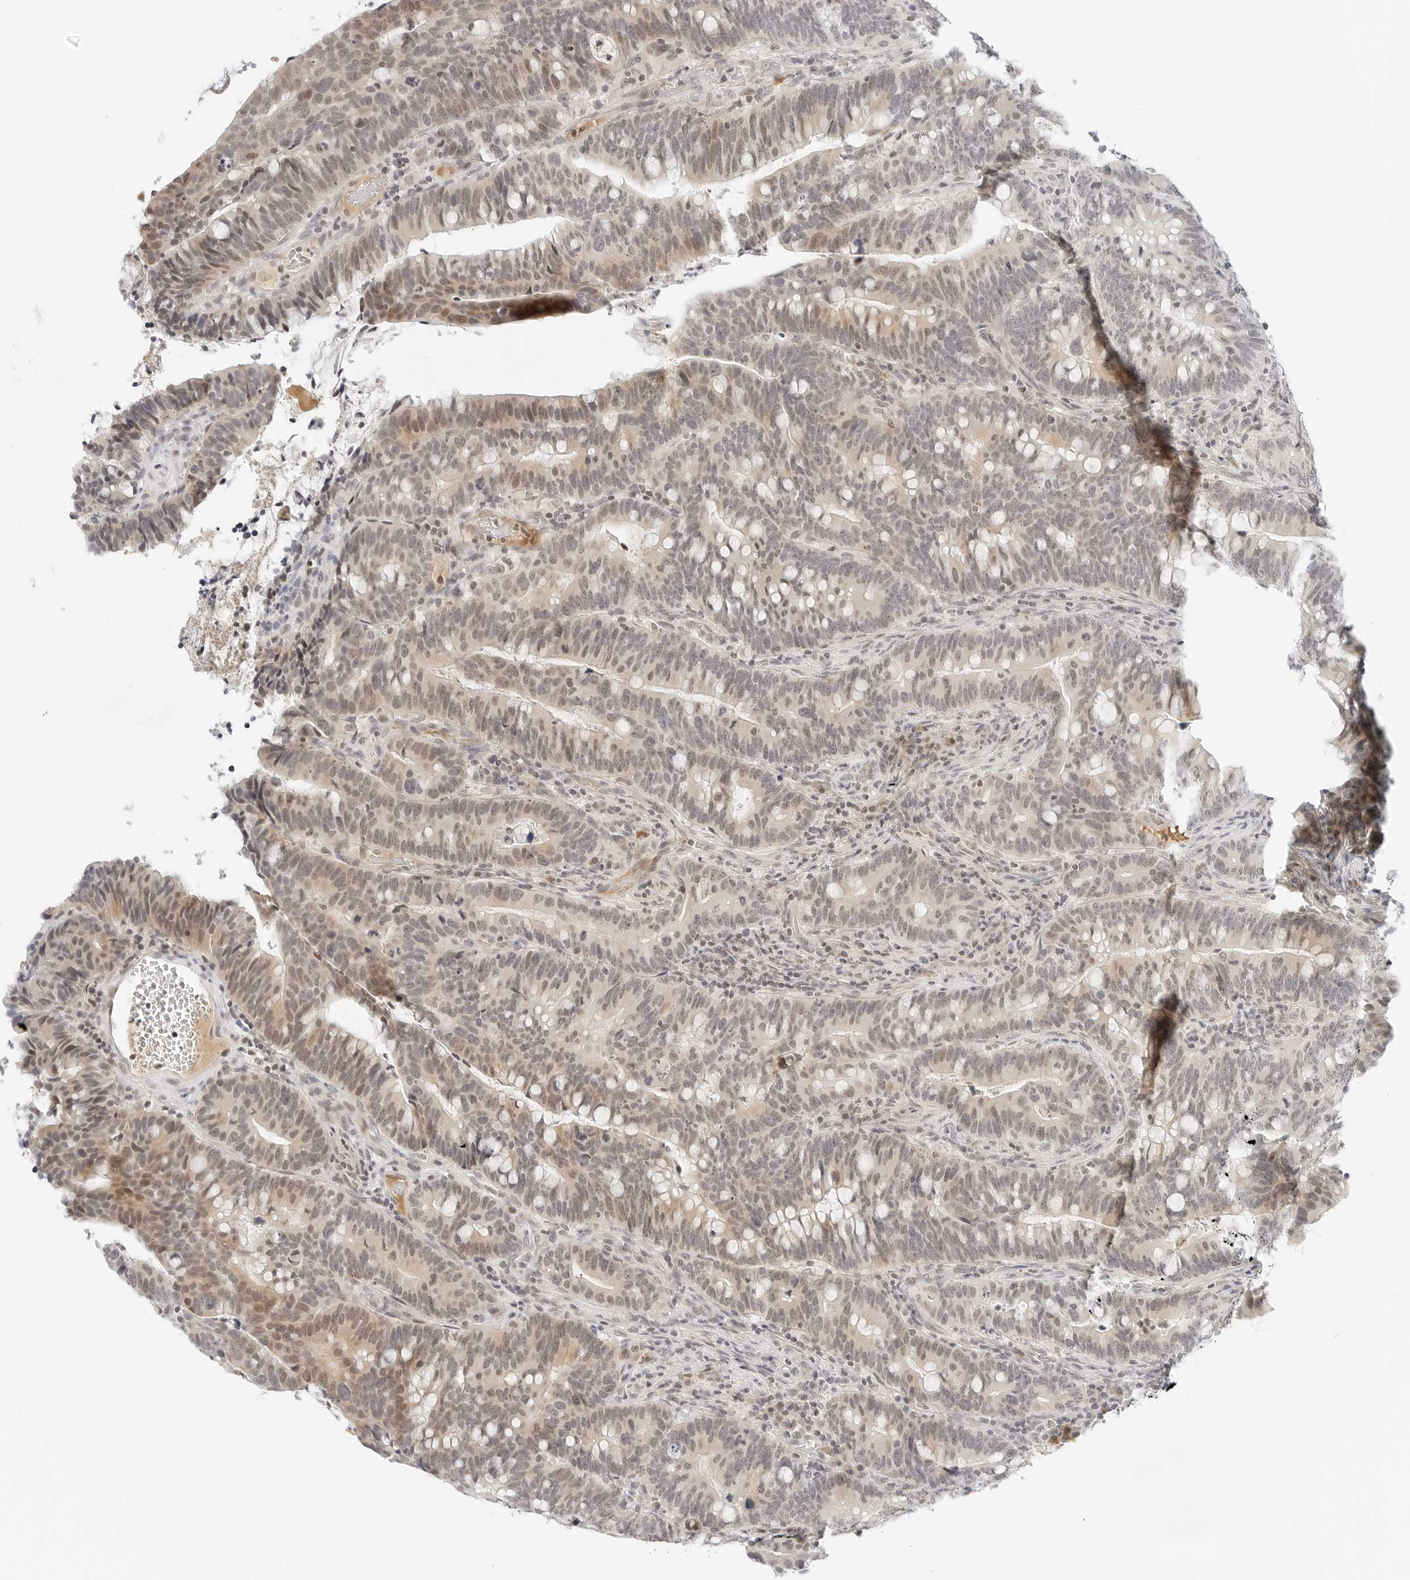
{"staining": {"intensity": "weak", "quantity": "25%-75%", "location": "cytoplasmic/membranous,nuclear"}, "tissue": "colorectal cancer", "cell_type": "Tumor cells", "image_type": "cancer", "snomed": [{"axis": "morphology", "description": "Adenocarcinoma, NOS"}, {"axis": "topography", "description": "Colon"}], "caption": "Immunohistochemical staining of human colorectal cancer reveals low levels of weak cytoplasmic/membranous and nuclear positivity in about 25%-75% of tumor cells.", "gene": "NEO1", "patient": {"sex": "female", "age": 66}}